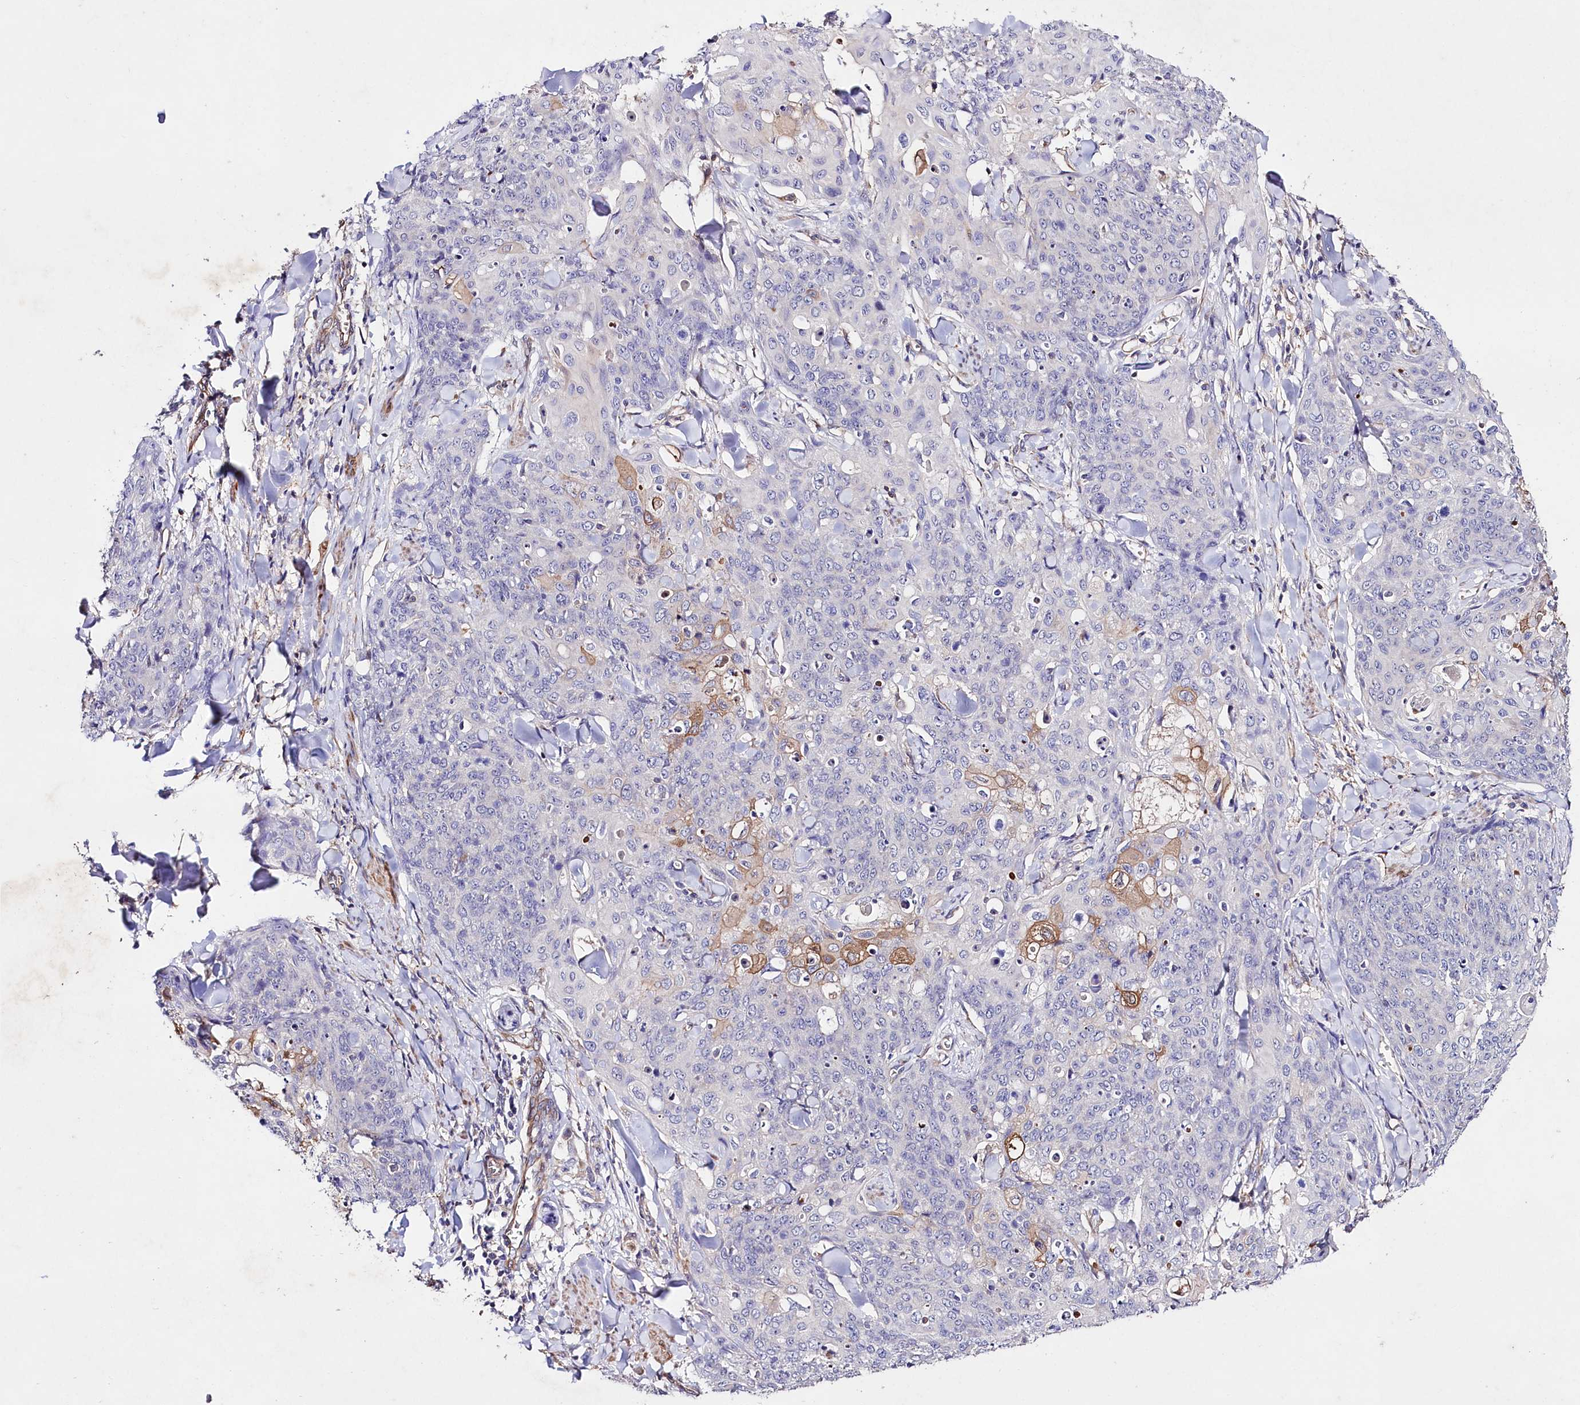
{"staining": {"intensity": "weak", "quantity": "<25%", "location": "cytoplasmic/membranous"}, "tissue": "skin cancer", "cell_type": "Tumor cells", "image_type": "cancer", "snomed": [{"axis": "morphology", "description": "Squamous cell carcinoma, NOS"}, {"axis": "topography", "description": "Skin"}, {"axis": "topography", "description": "Vulva"}], "caption": "Tumor cells show no significant protein expression in skin squamous cell carcinoma.", "gene": "SLC7A1", "patient": {"sex": "female", "age": 85}}